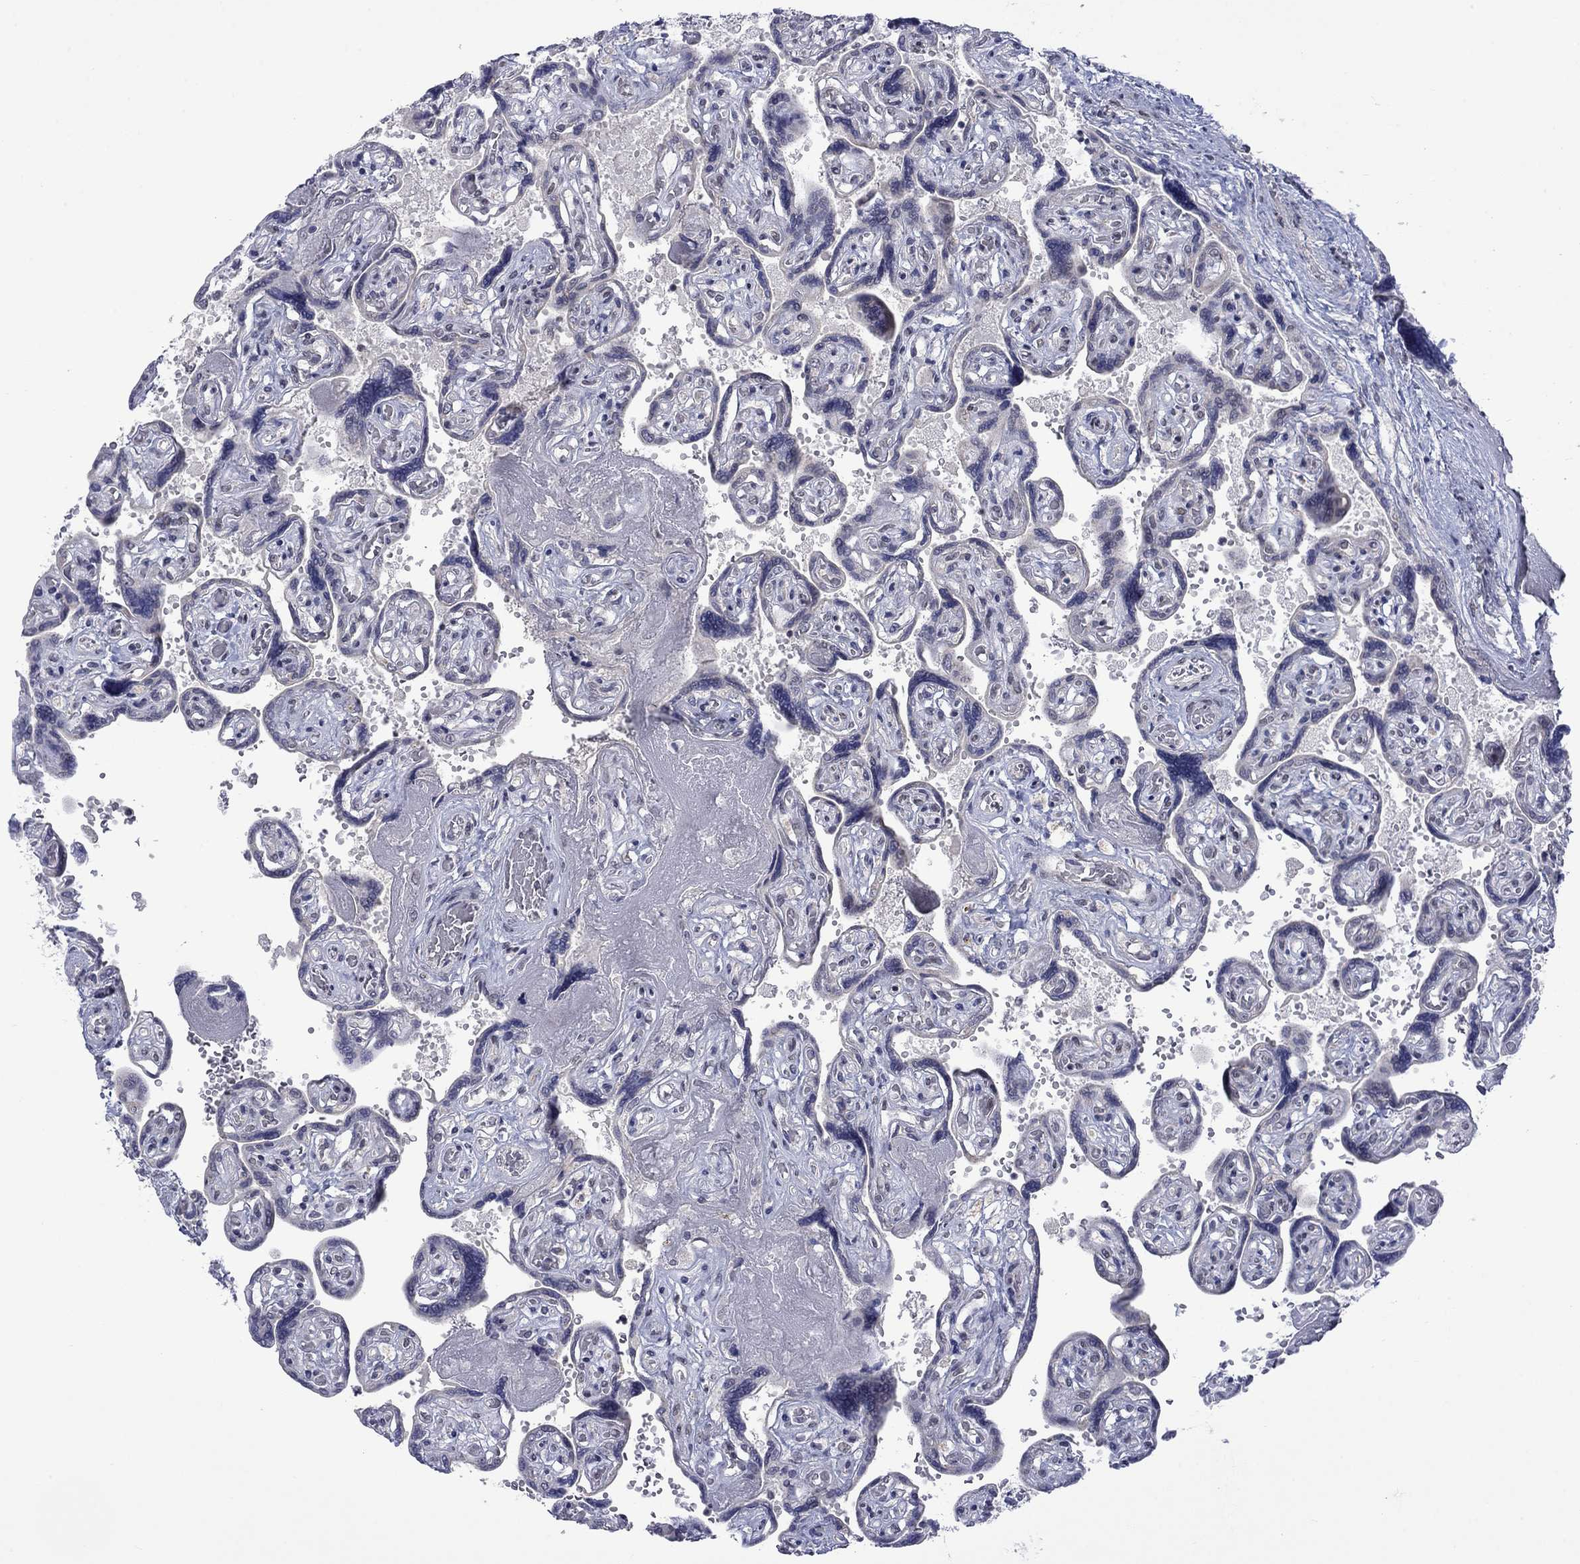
{"staining": {"intensity": "negative", "quantity": "none", "location": "none"}, "tissue": "placenta", "cell_type": "Decidual cells", "image_type": "normal", "snomed": [{"axis": "morphology", "description": "Normal tissue, NOS"}, {"axis": "topography", "description": "Placenta"}], "caption": "Placenta stained for a protein using IHC reveals no positivity decidual cells.", "gene": "KCNJ16", "patient": {"sex": "female", "age": 32}}